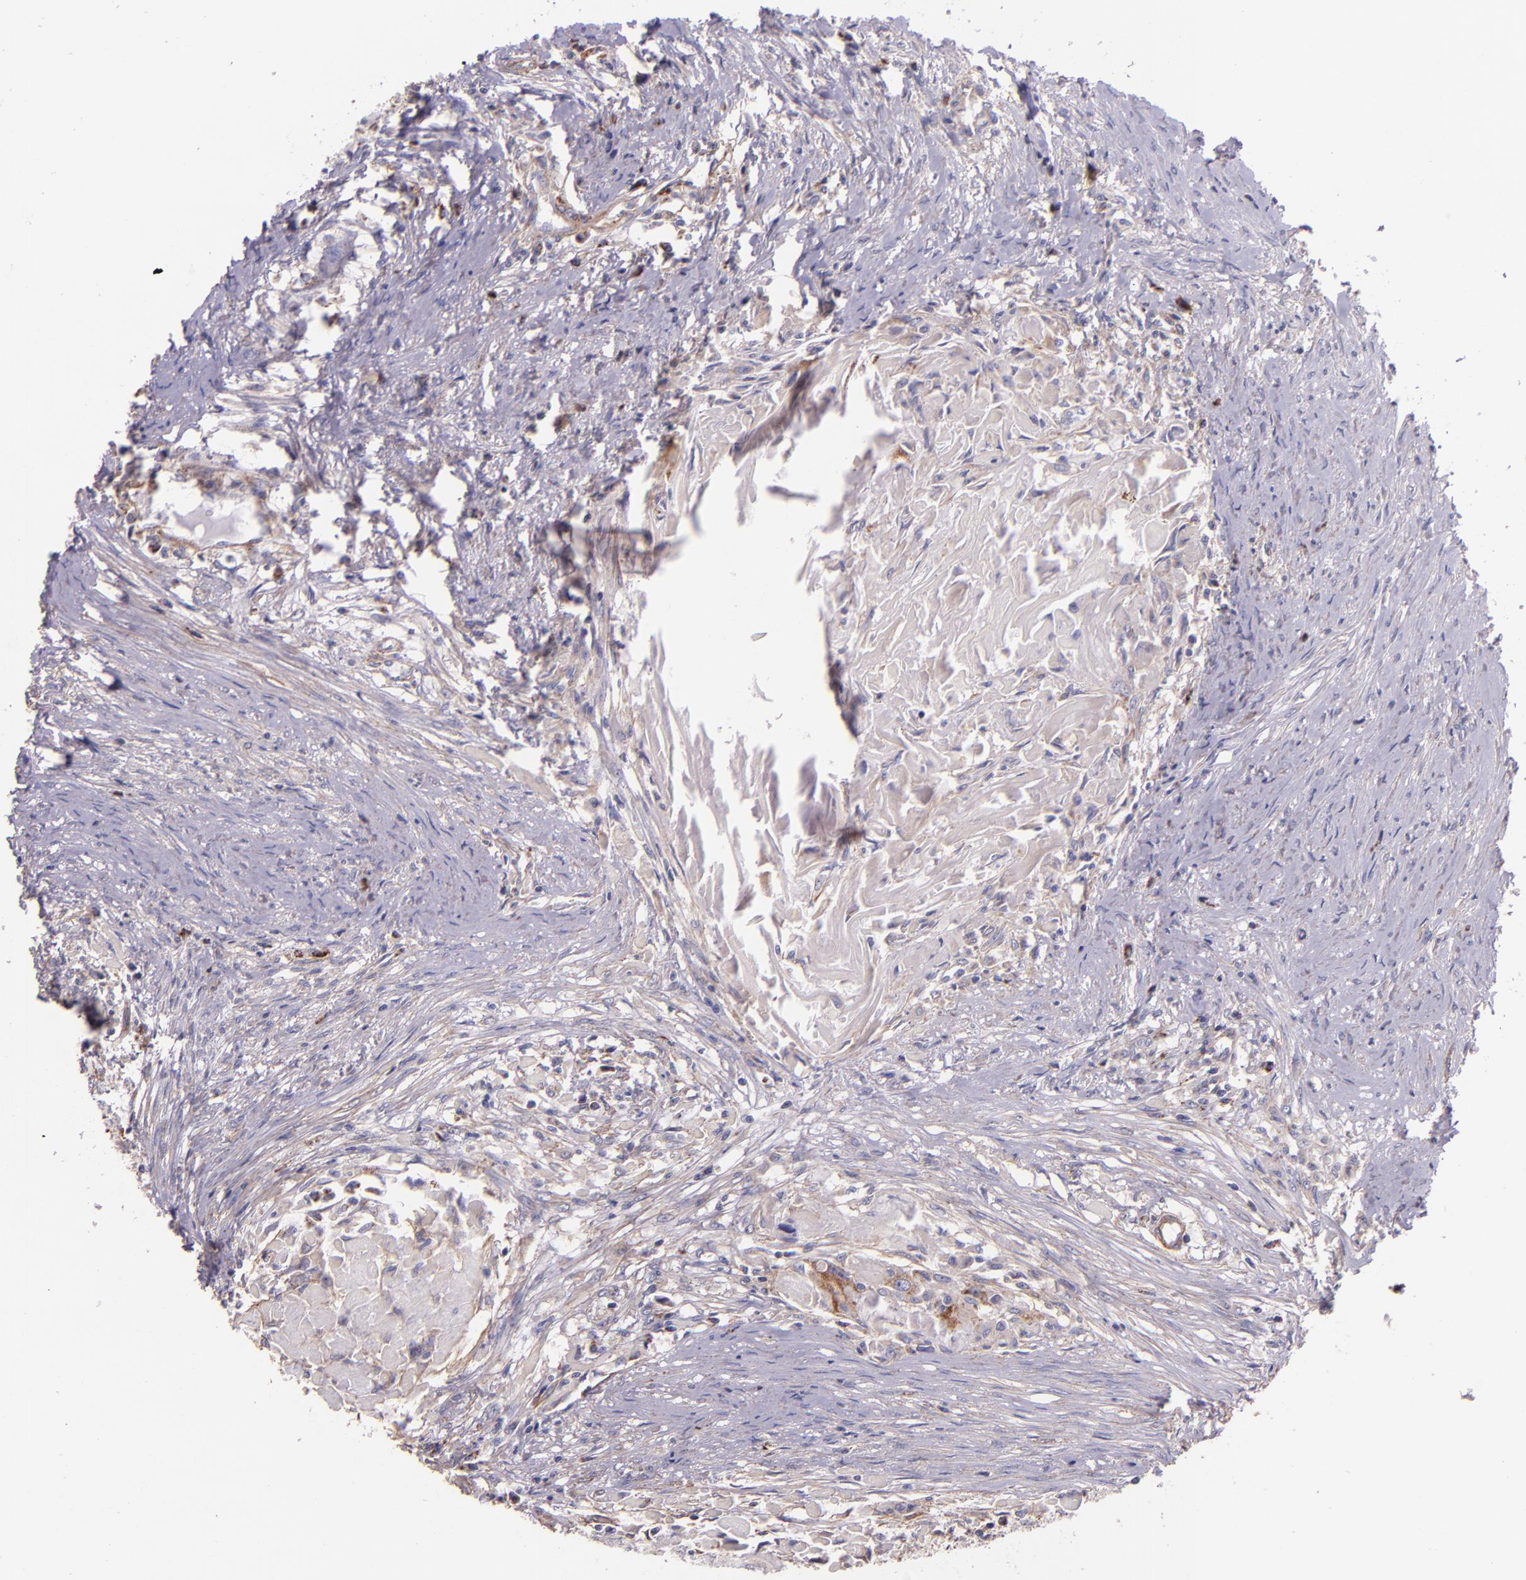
{"staining": {"intensity": "weak", "quantity": "<25%", "location": "cytoplasmic/membranous"}, "tissue": "head and neck cancer", "cell_type": "Tumor cells", "image_type": "cancer", "snomed": [{"axis": "morphology", "description": "Squamous cell carcinoma, NOS"}, {"axis": "topography", "description": "Head-Neck"}], "caption": "Squamous cell carcinoma (head and neck) was stained to show a protein in brown. There is no significant staining in tumor cells.", "gene": "IDH3G", "patient": {"sex": "male", "age": 64}}